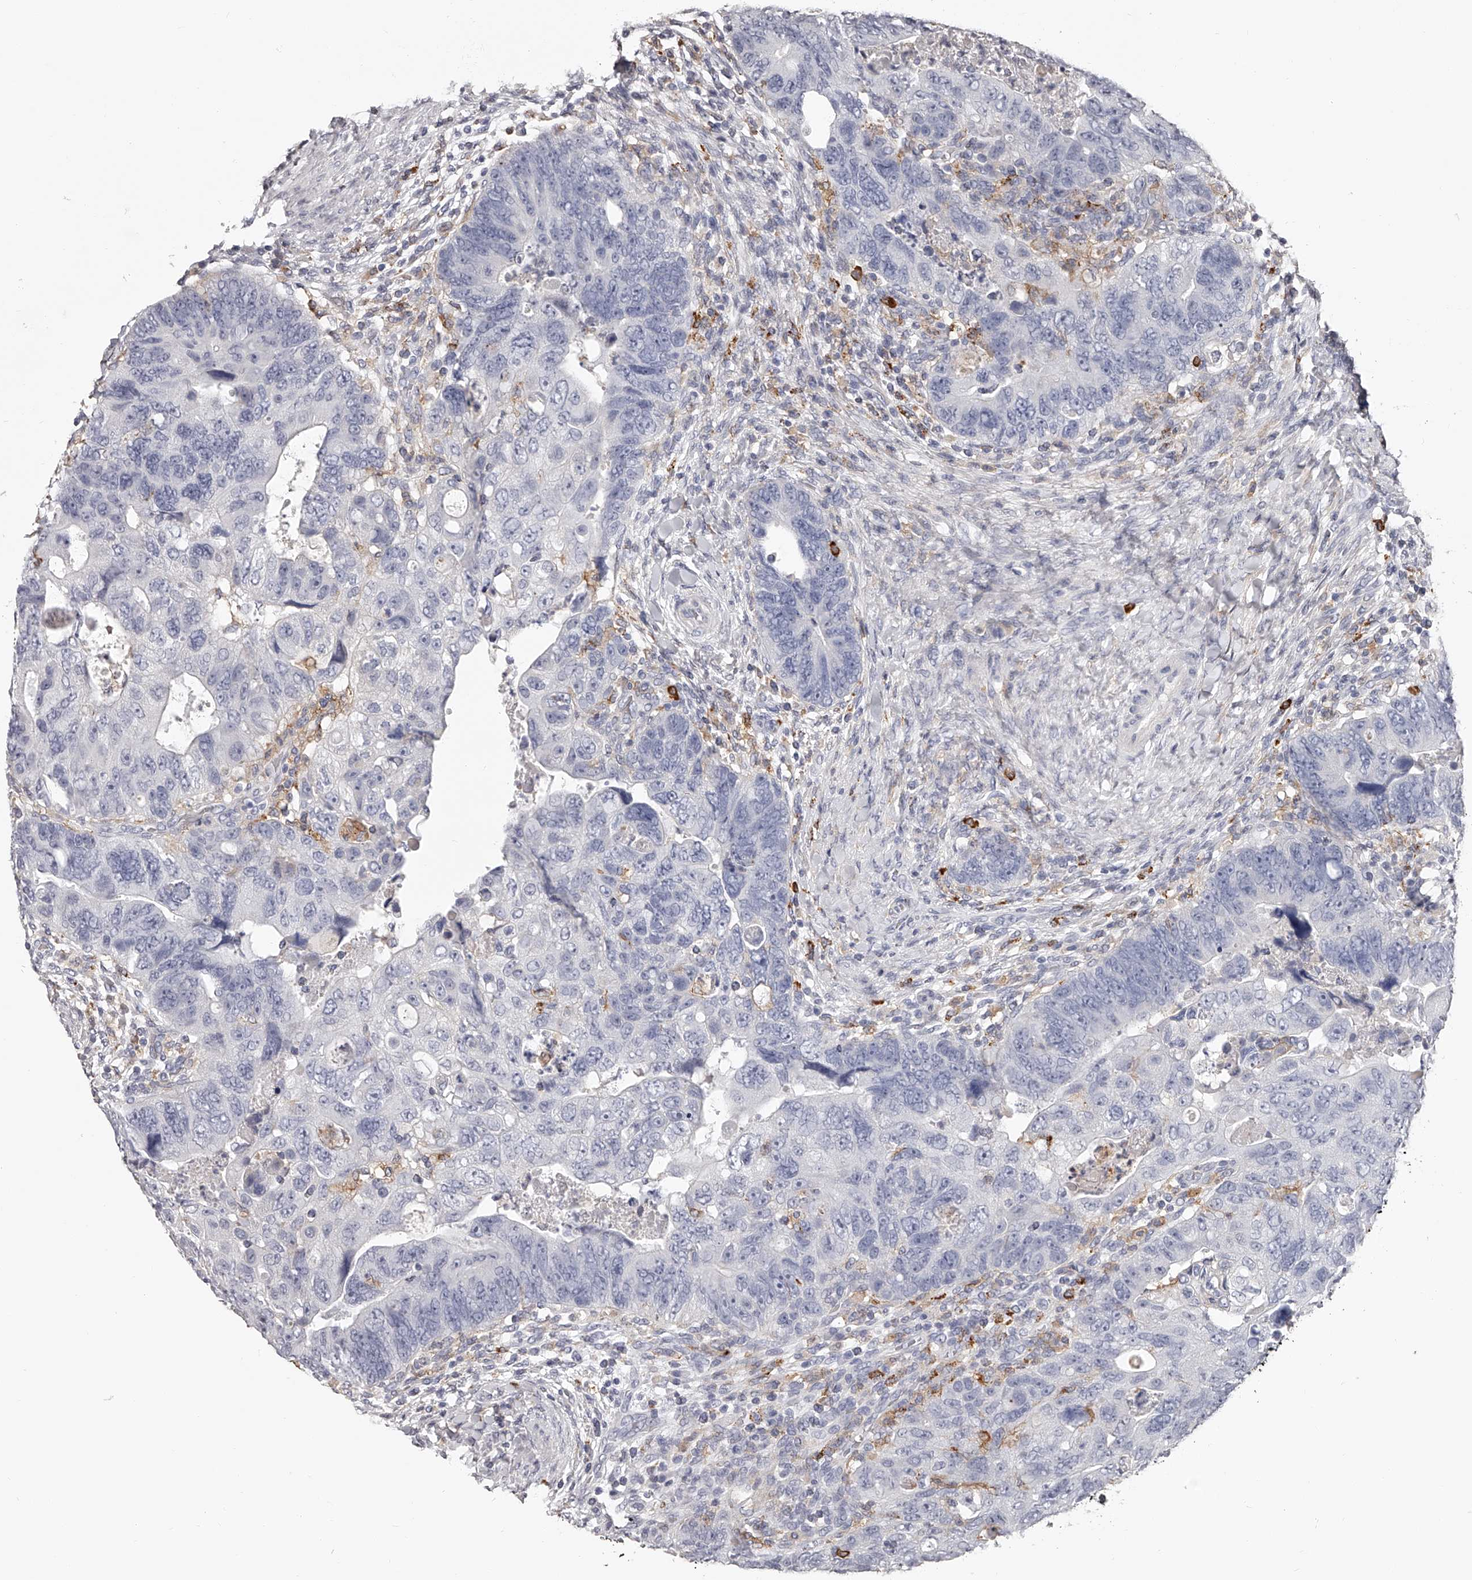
{"staining": {"intensity": "negative", "quantity": "none", "location": "none"}, "tissue": "colorectal cancer", "cell_type": "Tumor cells", "image_type": "cancer", "snomed": [{"axis": "morphology", "description": "Adenocarcinoma, NOS"}, {"axis": "topography", "description": "Rectum"}], "caption": "DAB immunohistochemical staining of human colorectal adenocarcinoma reveals no significant expression in tumor cells.", "gene": "PACSIN1", "patient": {"sex": "male", "age": 59}}